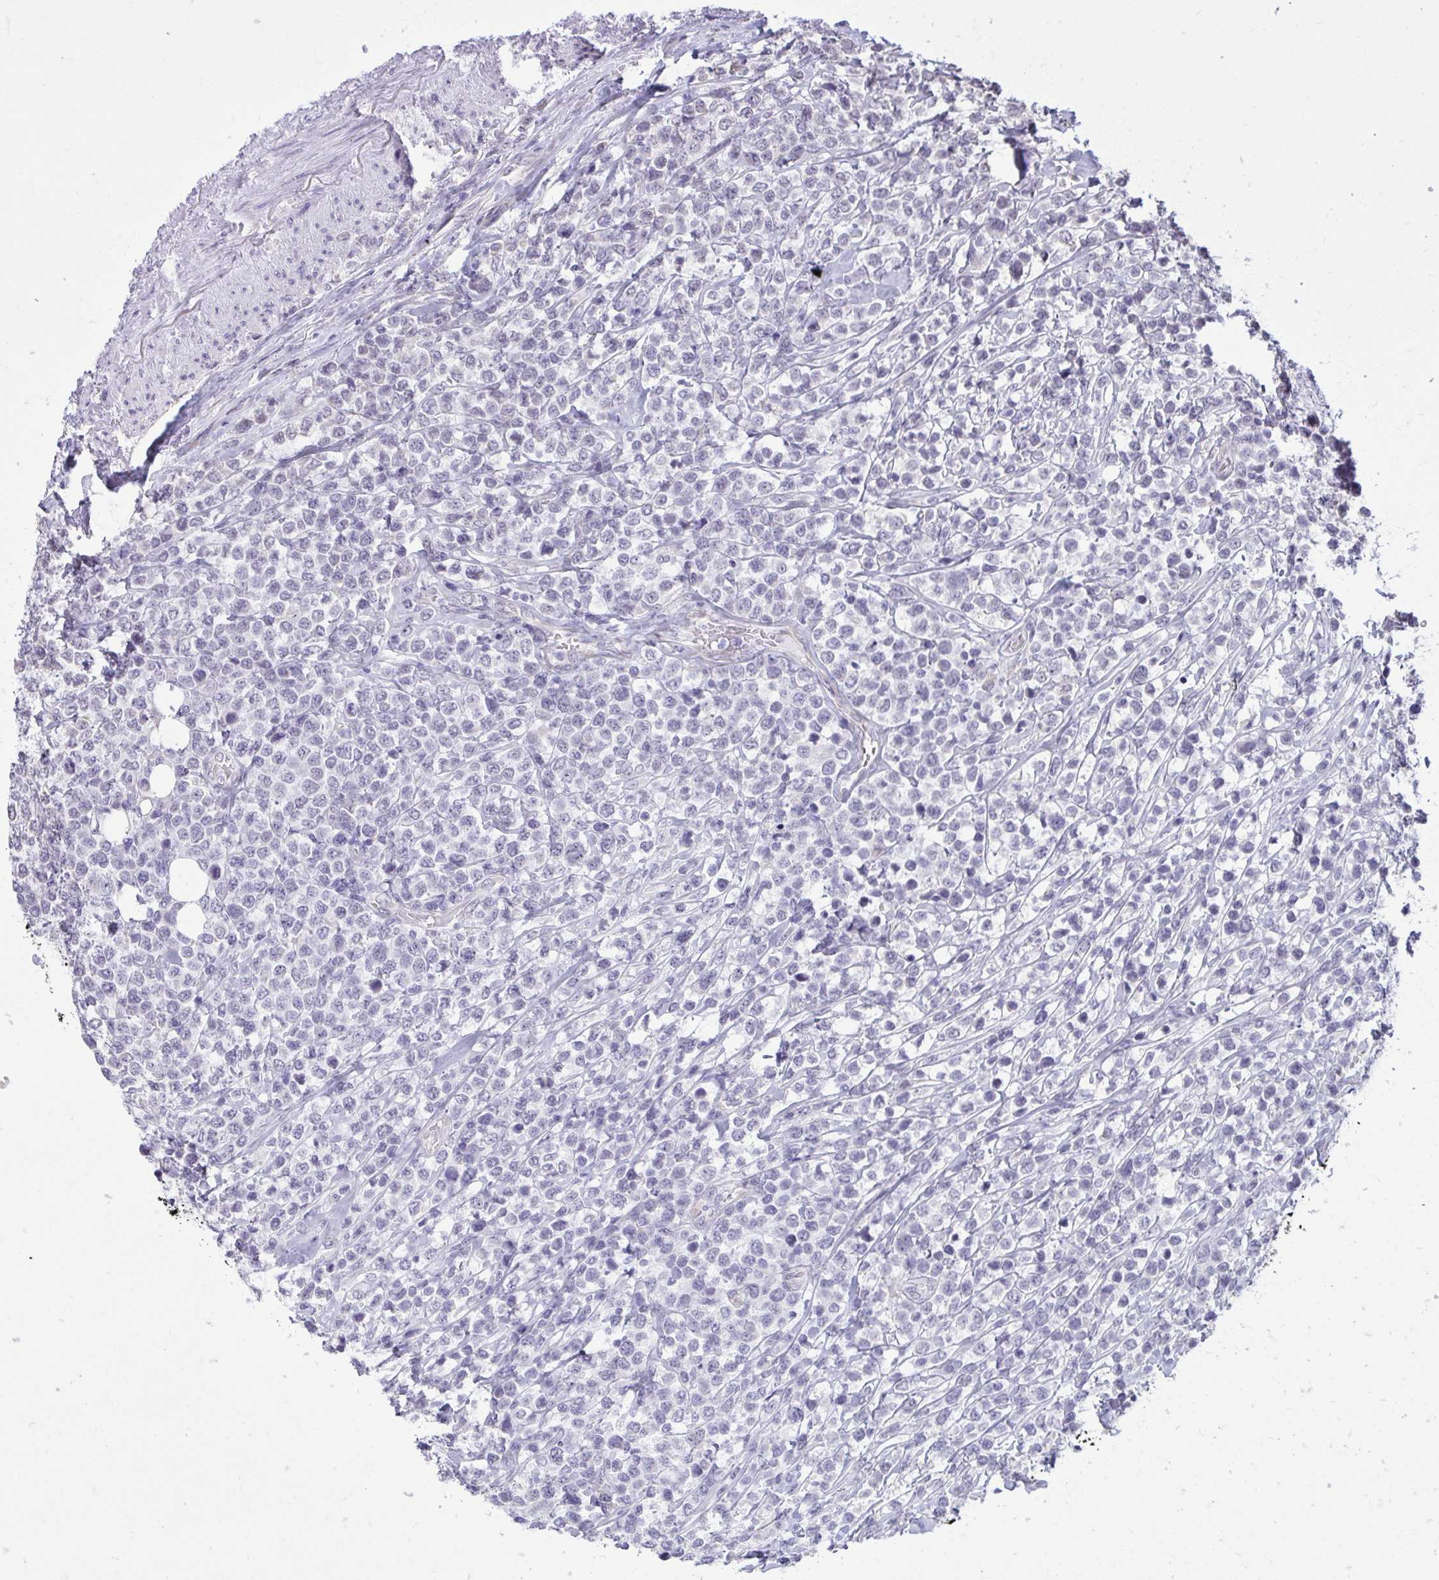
{"staining": {"intensity": "negative", "quantity": "none", "location": "none"}, "tissue": "lymphoma", "cell_type": "Tumor cells", "image_type": "cancer", "snomed": [{"axis": "morphology", "description": "Malignant lymphoma, non-Hodgkin's type, High grade"}, {"axis": "topography", "description": "Soft tissue"}], "caption": "This is an immunohistochemistry histopathology image of high-grade malignant lymphoma, non-Hodgkin's type. There is no positivity in tumor cells.", "gene": "NPPA", "patient": {"sex": "female", "age": 56}}